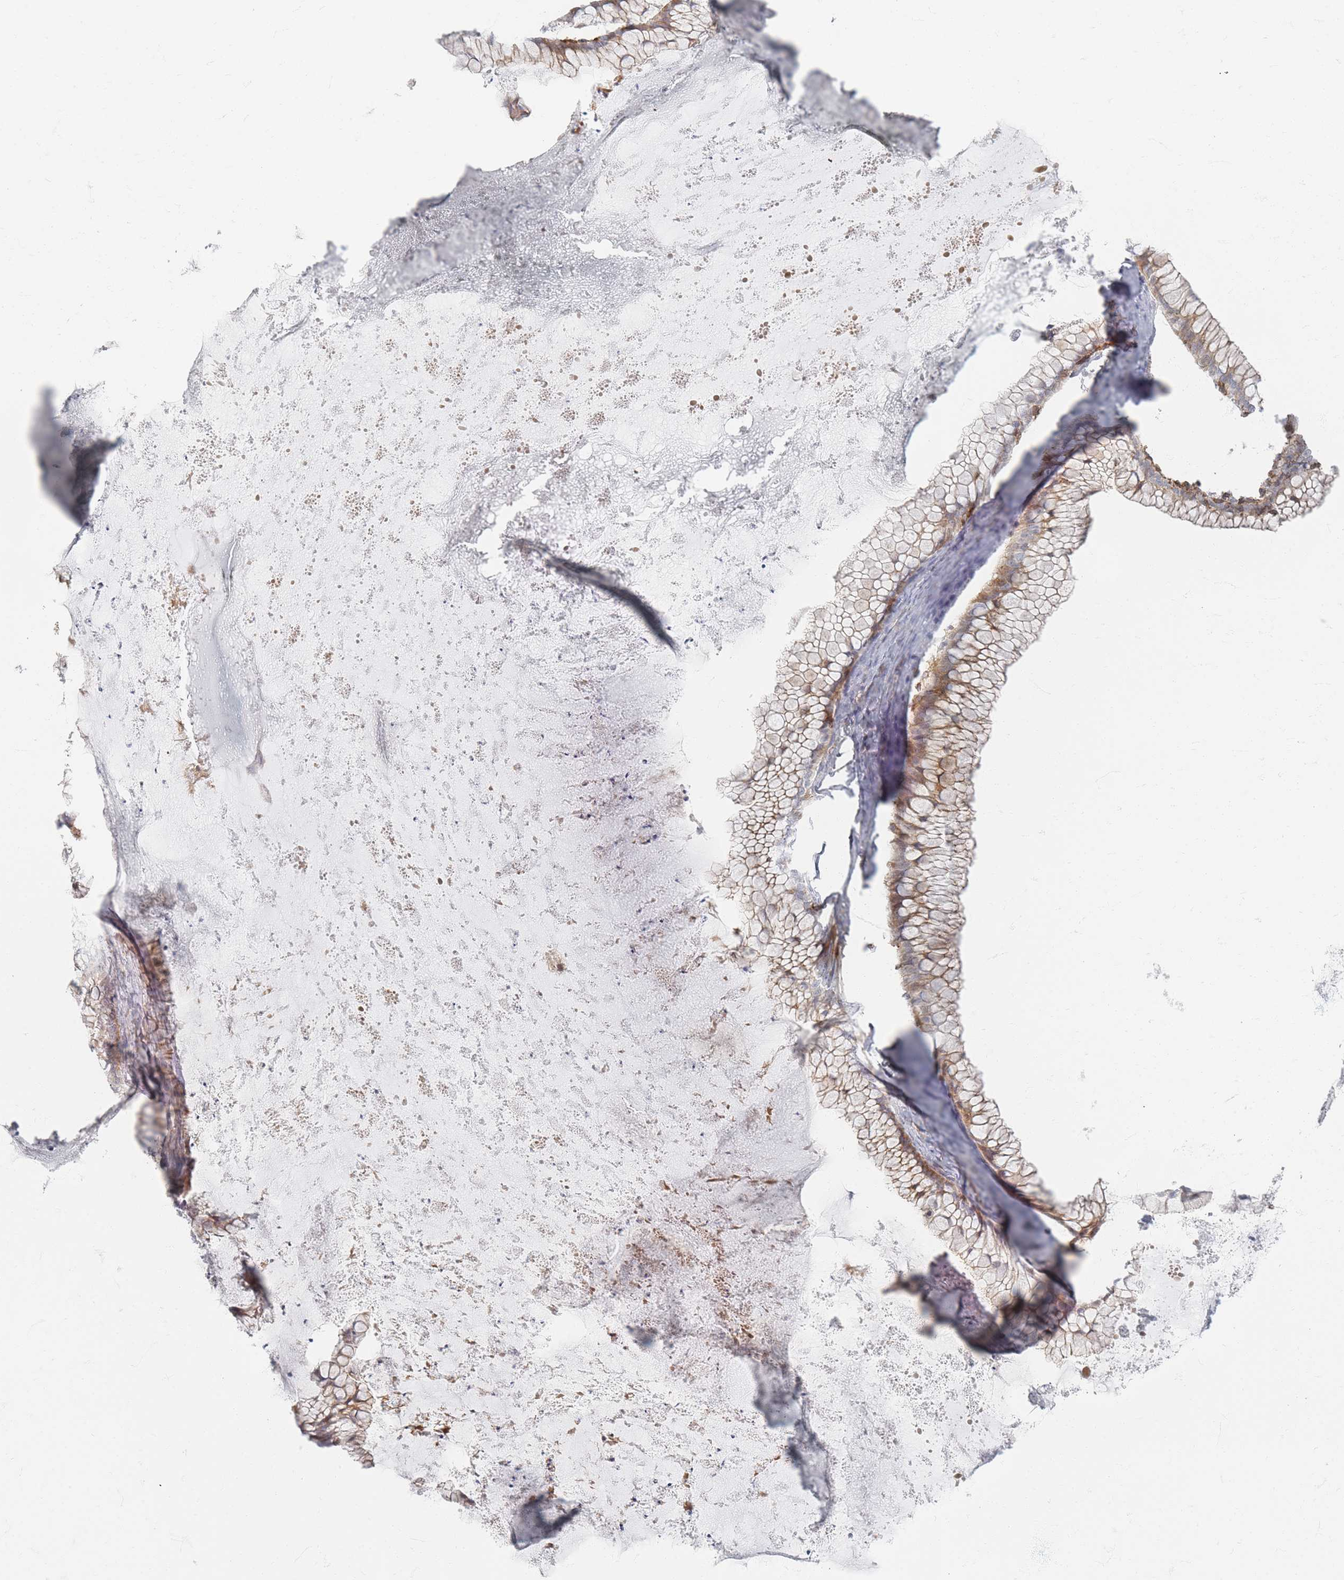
{"staining": {"intensity": "moderate", "quantity": "25%-75%", "location": "cytoplasmic/membranous"}, "tissue": "ovarian cancer", "cell_type": "Tumor cells", "image_type": "cancer", "snomed": [{"axis": "morphology", "description": "Cystadenocarcinoma, mucinous, NOS"}, {"axis": "topography", "description": "Ovary"}], "caption": "Tumor cells display moderate cytoplasmic/membranous expression in about 25%-75% of cells in ovarian mucinous cystadenocarcinoma. (DAB IHC with brightfield microscopy, high magnification).", "gene": "ZNF852", "patient": {"sex": "female", "age": 35}}